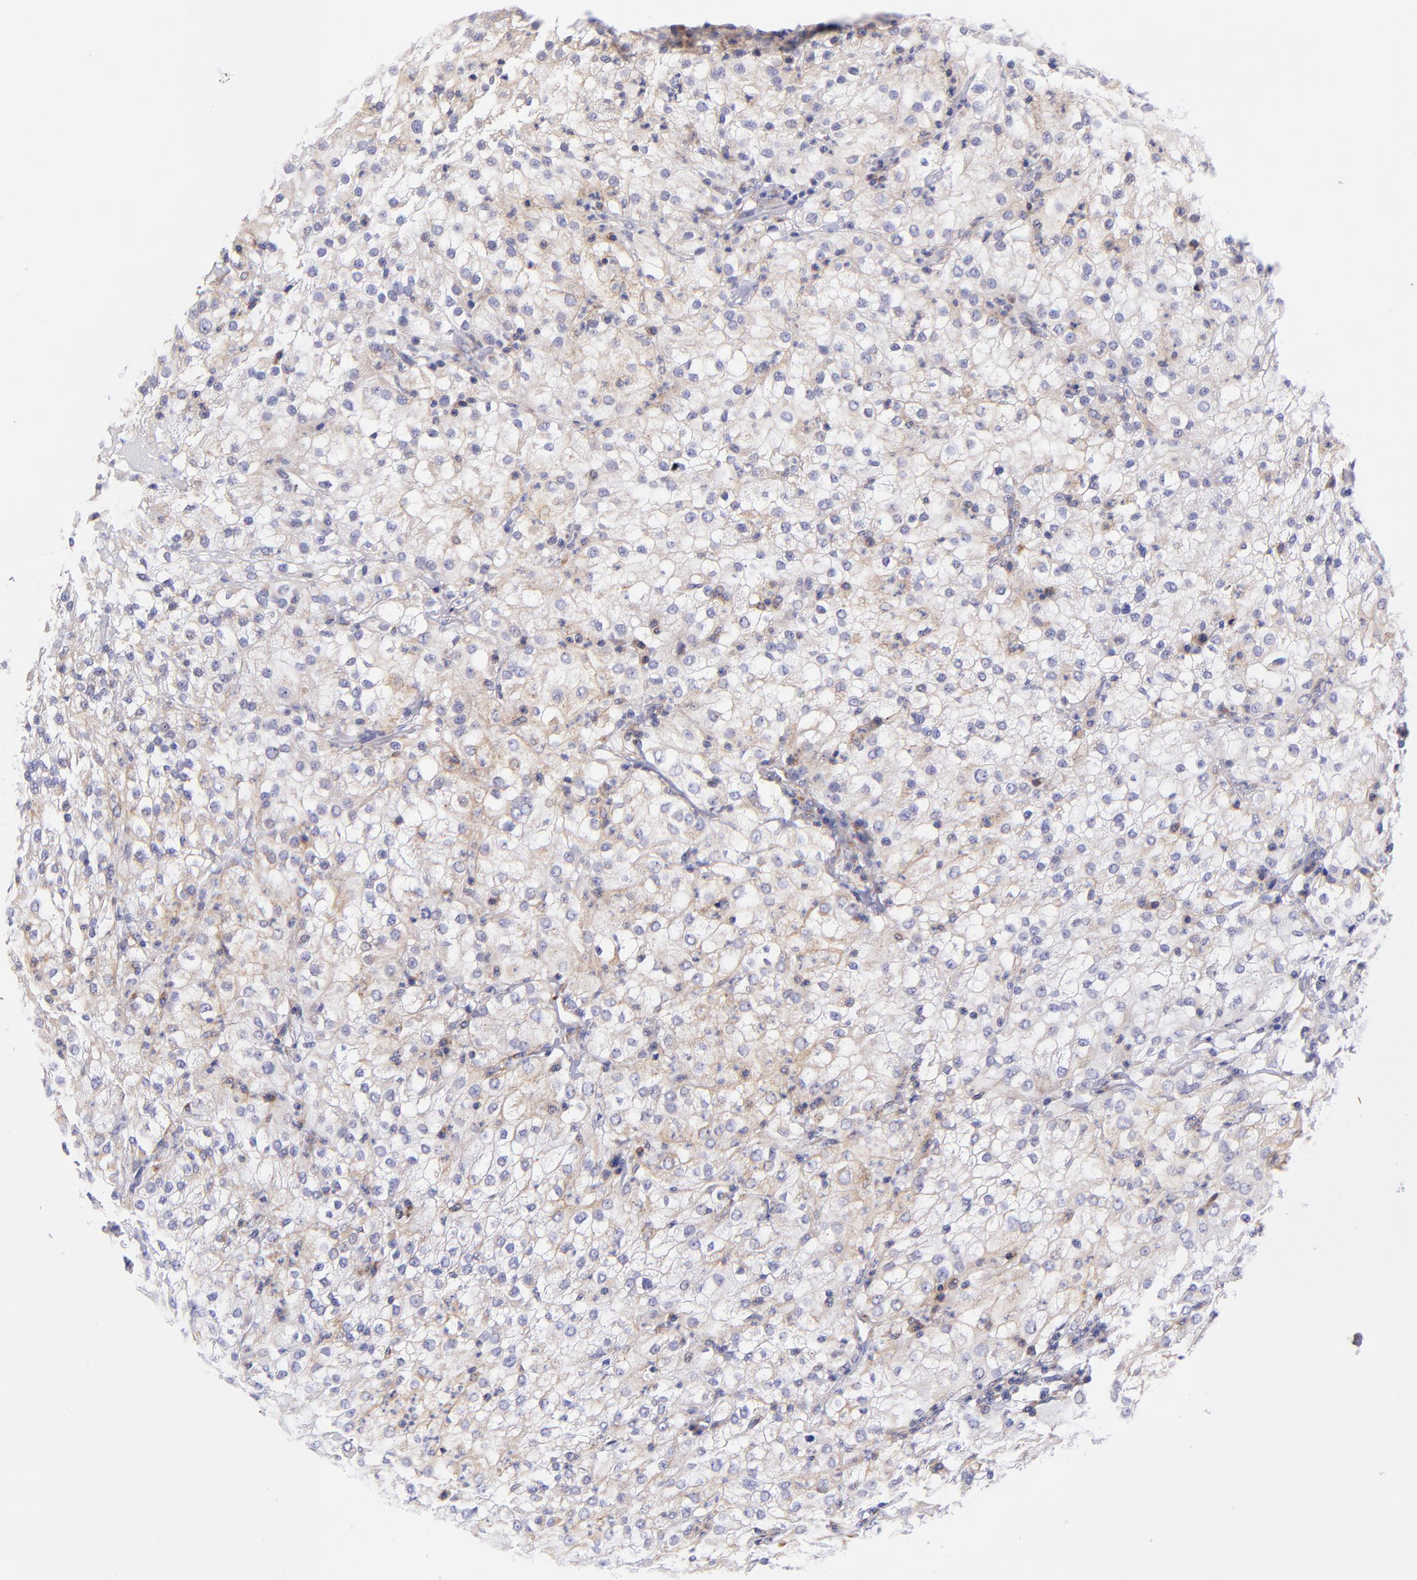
{"staining": {"intensity": "weak", "quantity": "25%-75%", "location": "cytoplasmic/membranous"}, "tissue": "renal cancer", "cell_type": "Tumor cells", "image_type": "cancer", "snomed": [{"axis": "morphology", "description": "Adenocarcinoma, NOS"}, {"axis": "topography", "description": "Kidney"}], "caption": "Immunohistochemistry of human renal cancer displays low levels of weak cytoplasmic/membranous expression in approximately 25%-75% of tumor cells. (Brightfield microscopy of DAB IHC at high magnification).", "gene": "NDUFB7", "patient": {"sex": "male", "age": 59}}